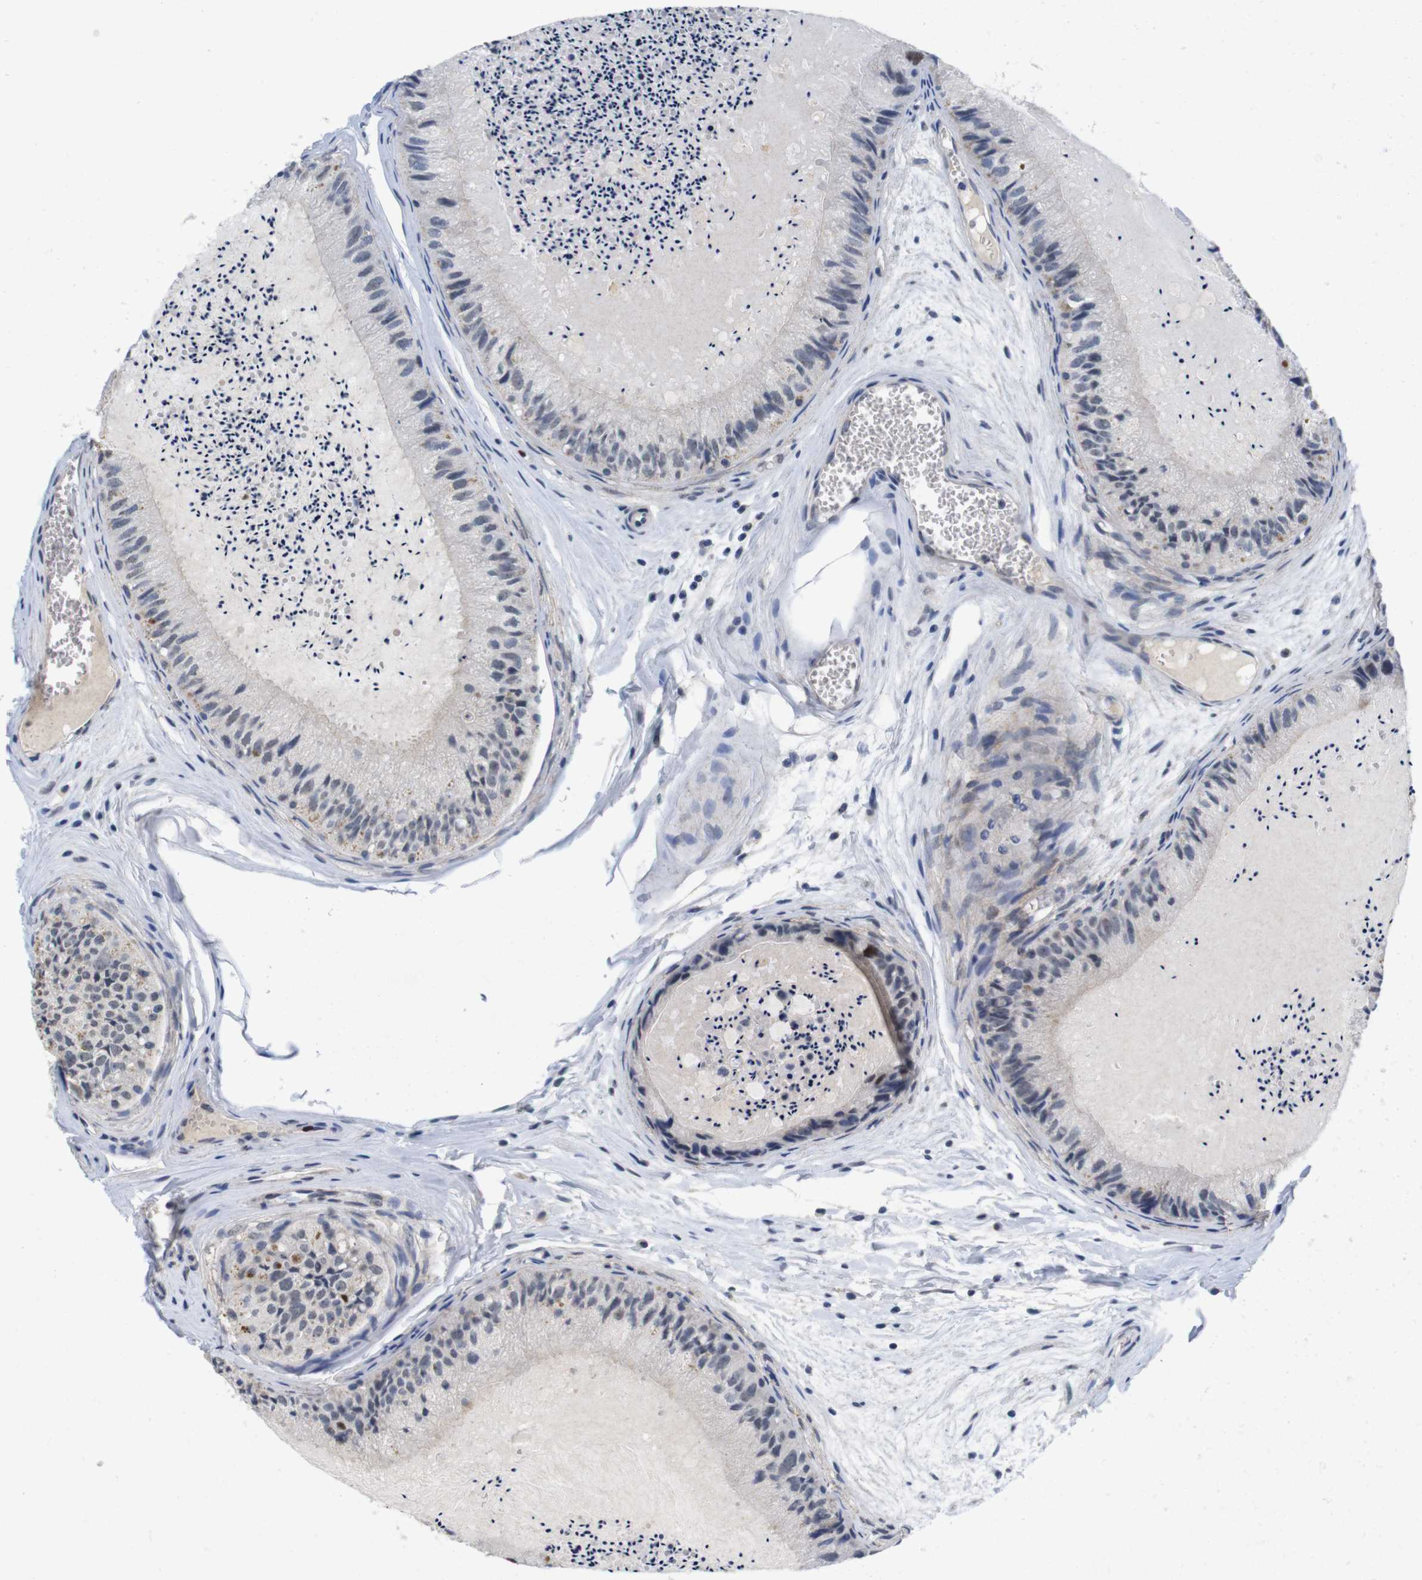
{"staining": {"intensity": "moderate", "quantity": "<25%", "location": "cytoplasmic/membranous"}, "tissue": "epididymis", "cell_type": "Glandular cells", "image_type": "normal", "snomed": [{"axis": "morphology", "description": "Normal tissue, NOS"}, {"axis": "topography", "description": "Epididymis"}], "caption": "Immunohistochemical staining of unremarkable epididymis exhibits <25% levels of moderate cytoplasmic/membranous protein staining in approximately <25% of glandular cells.", "gene": "SKP2", "patient": {"sex": "male", "age": 31}}